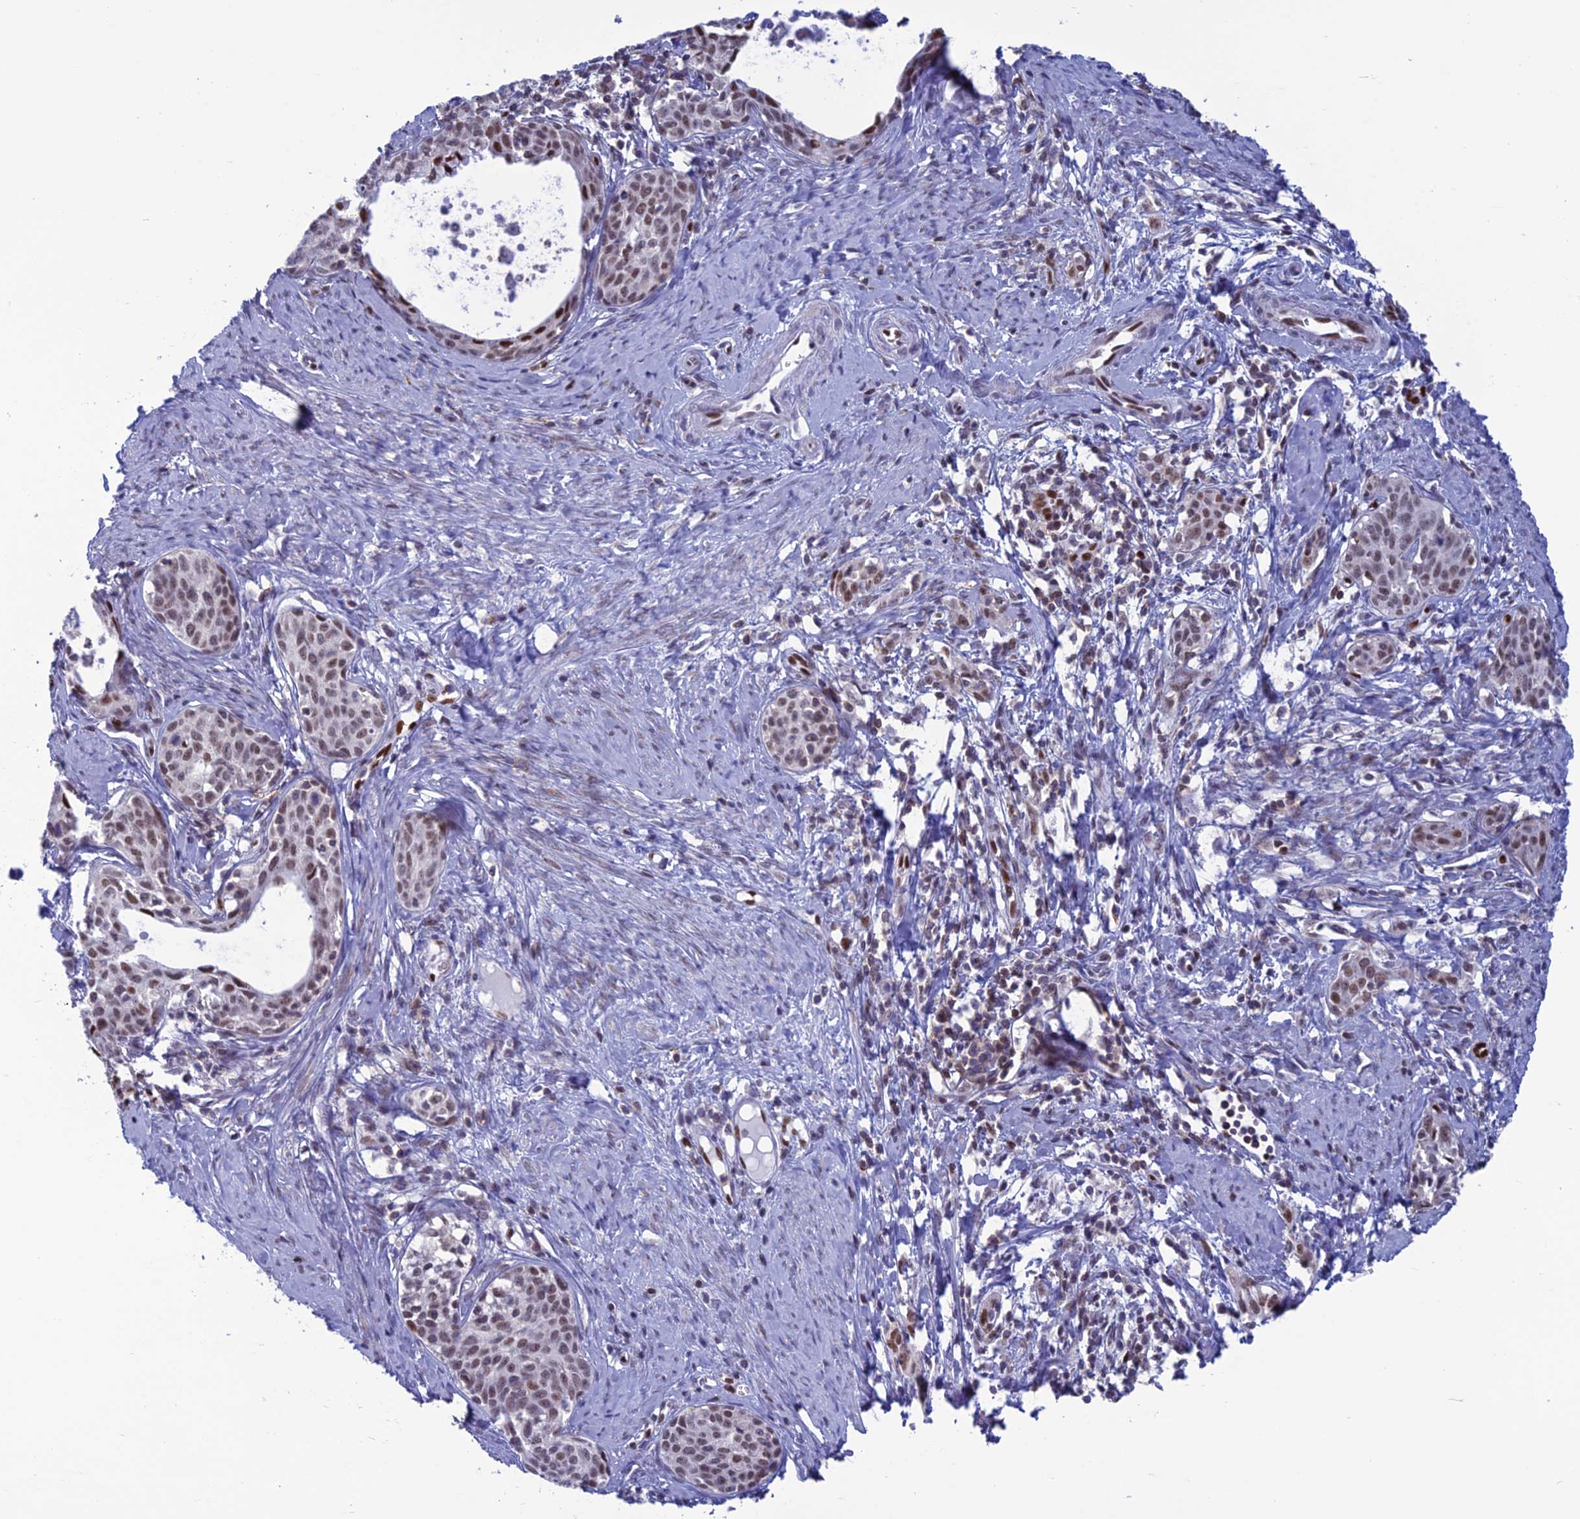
{"staining": {"intensity": "strong", "quantity": "25%-75%", "location": "nuclear"}, "tissue": "cervical cancer", "cell_type": "Tumor cells", "image_type": "cancer", "snomed": [{"axis": "morphology", "description": "Squamous cell carcinoma, NOS"}, {"axis": "topography", "description": "Cervix"}], "caption": "High-power microscopy captured an immunohistochemistry photomicrograph of cervical squamous cell carcinoma, revealing strong nuclear staining in approximately 25%-75% of tumor cells.", "gene": "NOL4L", "patient": {"sex": "female", "age": 52}}